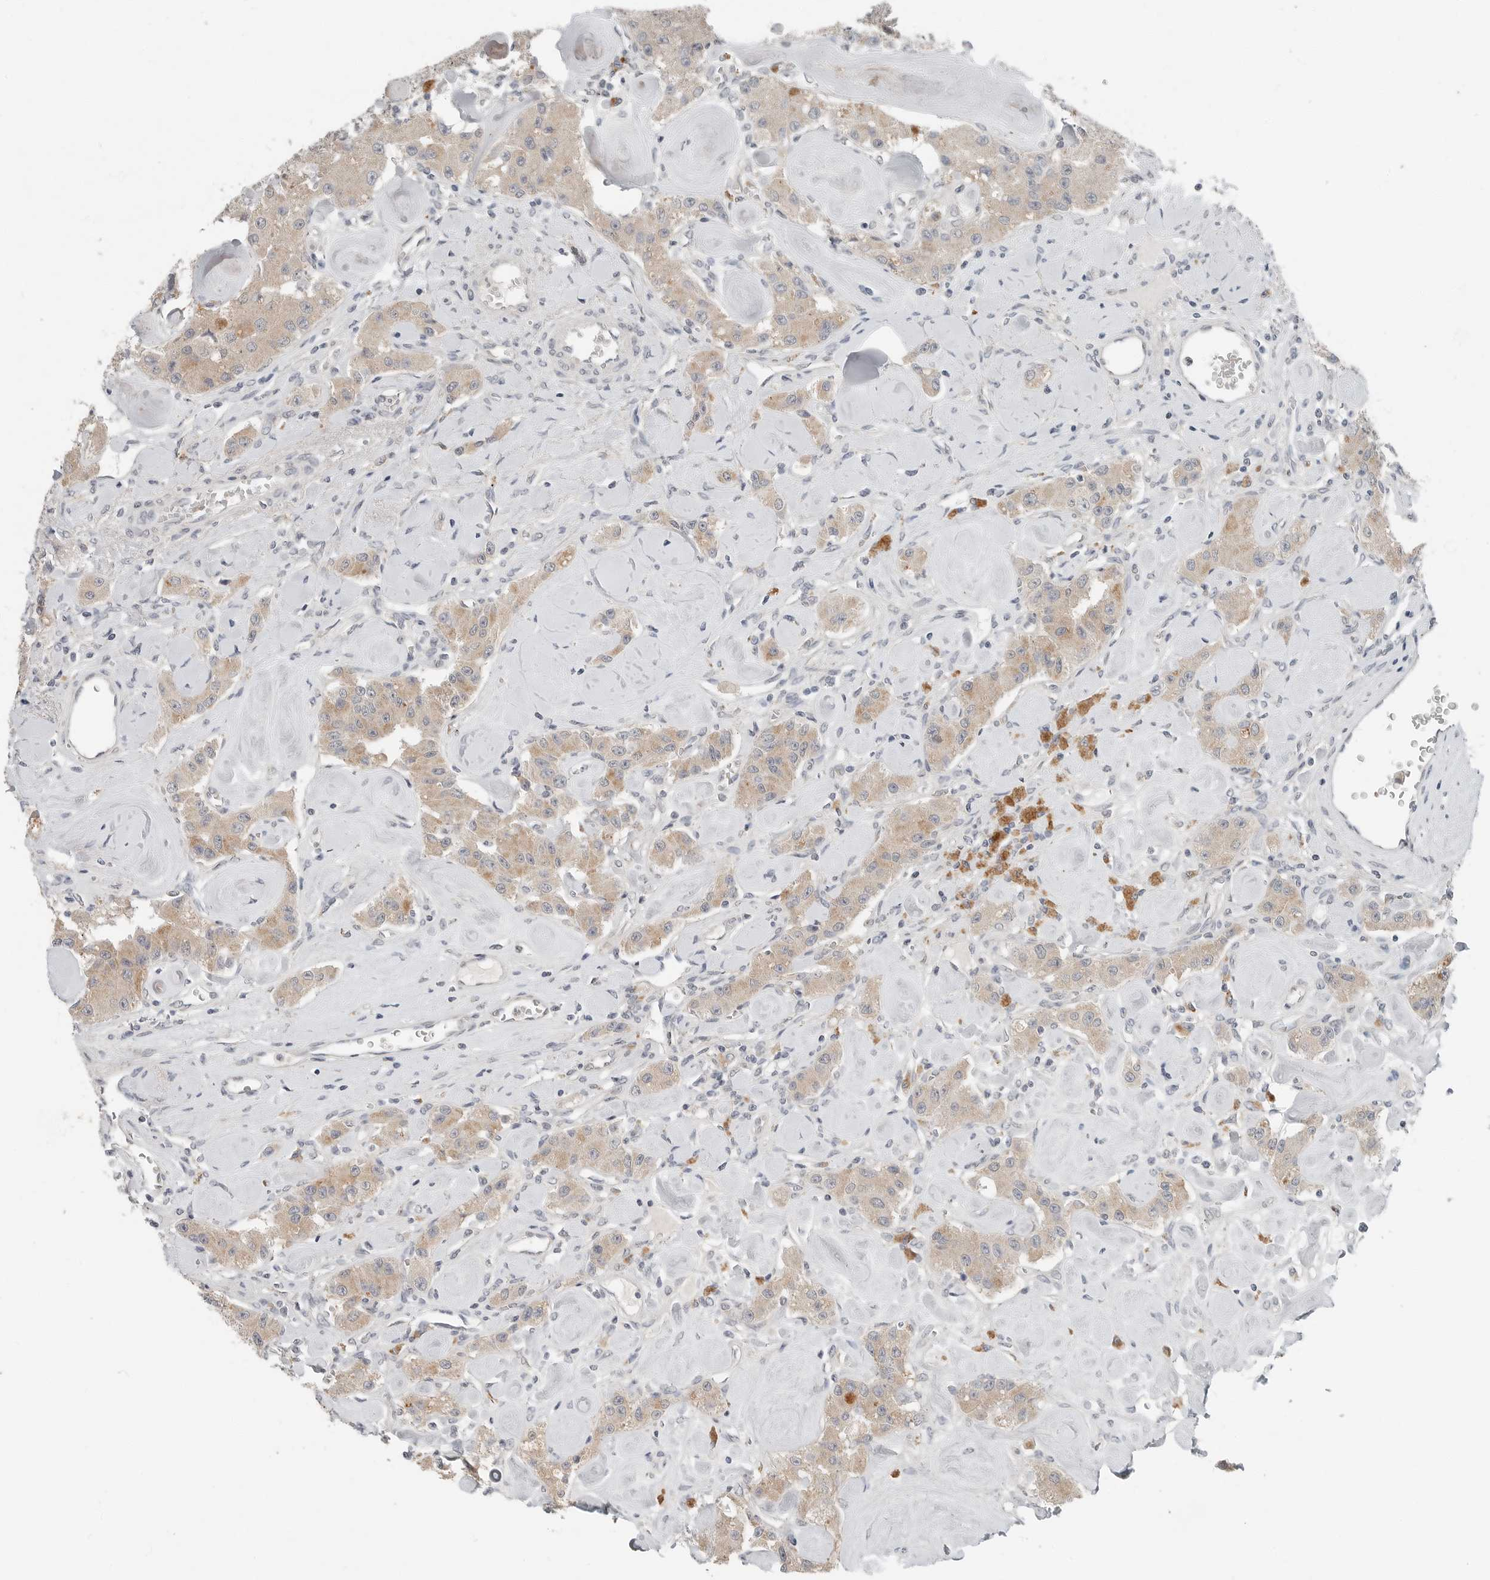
{"staining": {"intensity": "weak", "quantity": ">75%", "location": "cytoplasmic/membranous"}, "tissue": "carcinoid", "cell_type": "Tumor cells", "image_type": "cancer", "snomed": [{"axis": "morphology", "description": "Carcinoid, malignant, NOS"}, {"axis": "topography", "description": "Pancreas"}], "caption": "A brown stain highlights weak cytoplasmic/membranous expression of a protein in human carcinoid tumor cells.", "gene": "FCRLB", "patient": {"sex": "male", "age": 41}}